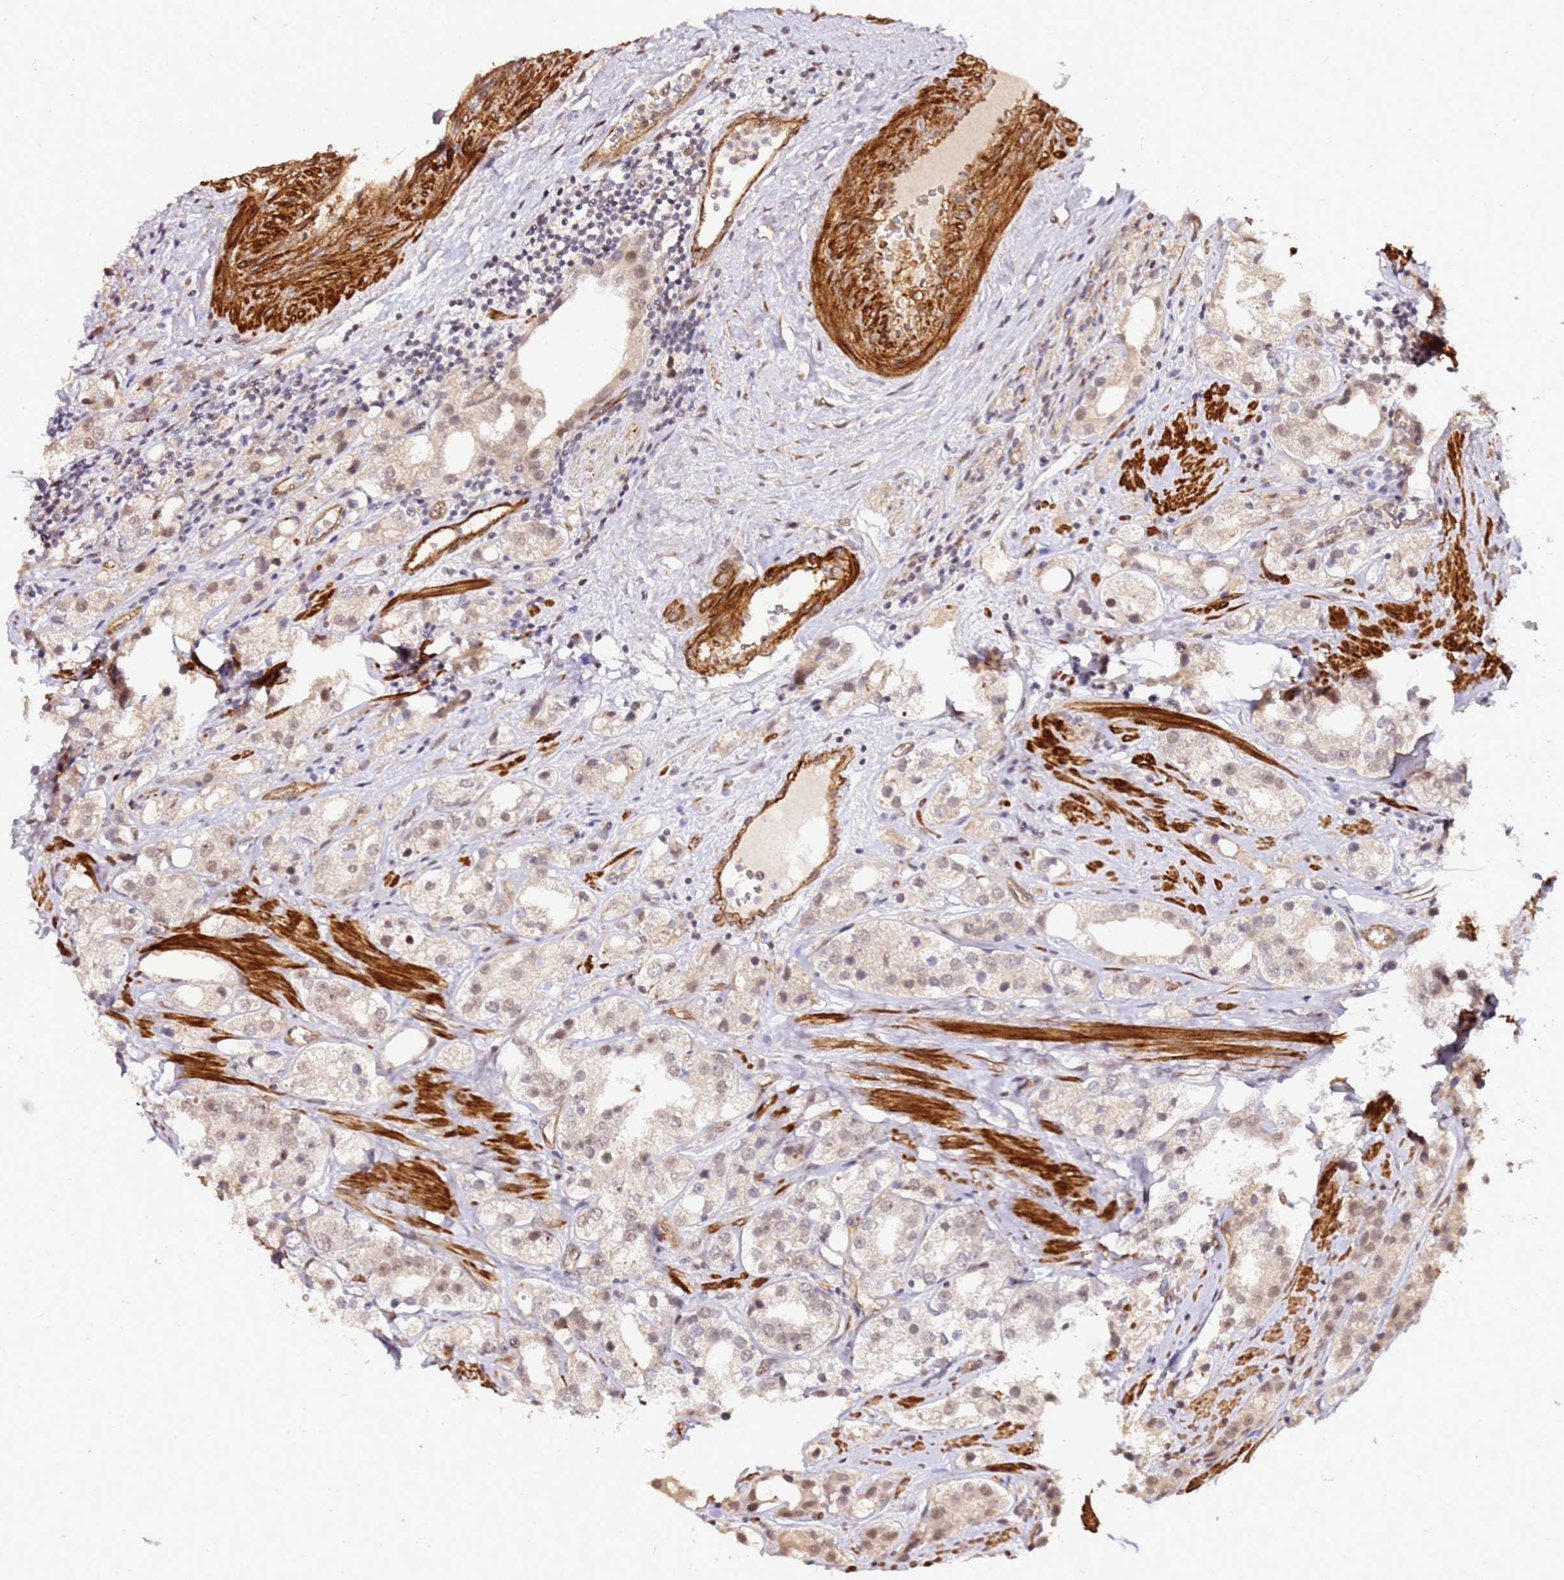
{"staining": {"intensity": "weak", "quantity": "<25%", "location": "nuclear"}, "tissue": "prostate cancer", "cell_type": "Tumor cells", "image_type": "cancer", "snomed": [{"axis": "morphology", "description": "Adenocarcinoma, NOS"}, {"axis": "topography", "description": "Prostate"}], "caption": "There is no significant staining in tumor cells of adenocarcinoma (prostate). (DAB immunohistochemistry (IHC) visualized using brightfield microscopy, high magnification).", "gene": "ST18", "patient": {"sex": "male", "age": 79}}